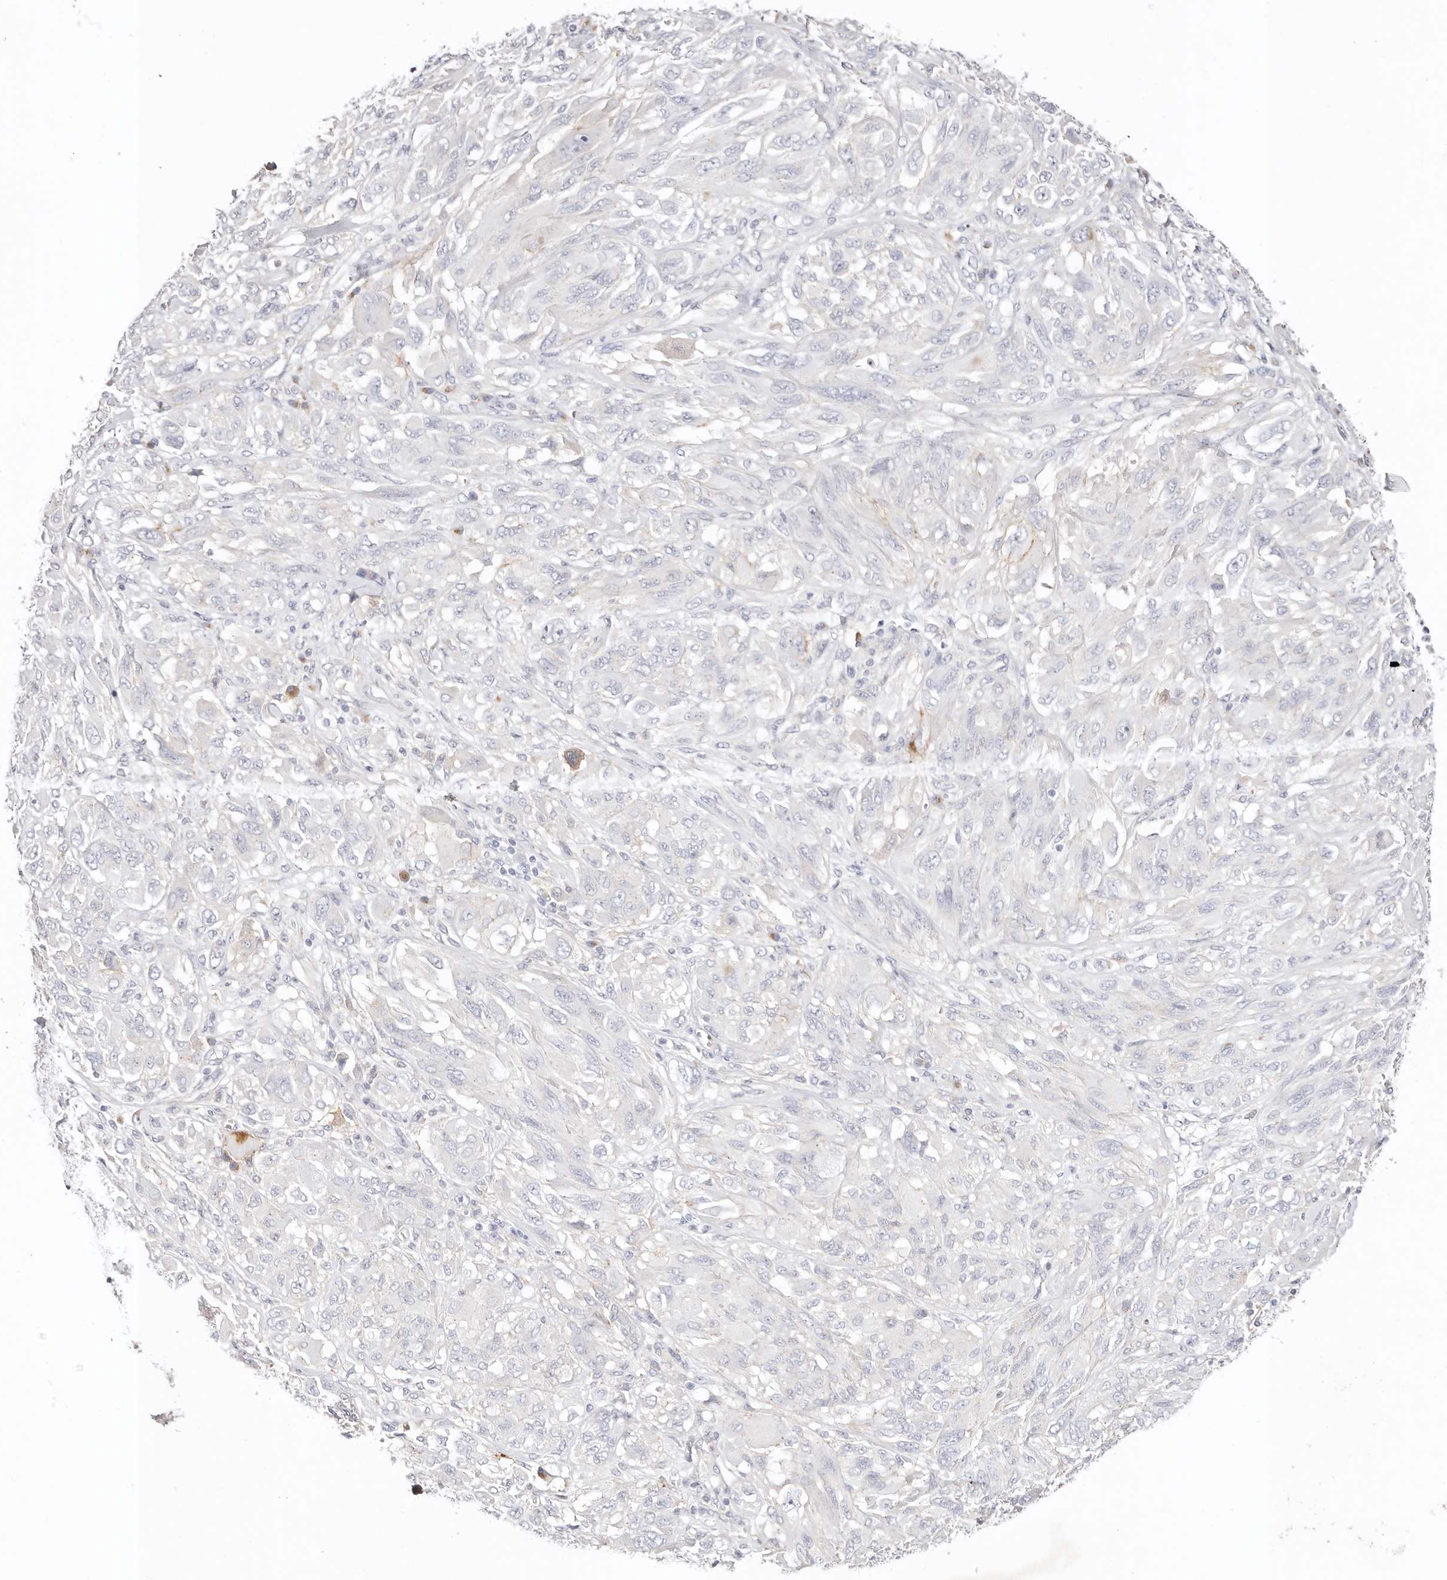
{"staining": {"intensity": "negative", "quantity": "none", "location": "none"}, "tissue": "melanoma", "cell_type": "Tumor cells", "image_type": "cancer", "snomed": [{"axis": "morphology", "description": "Malignant melanoma, NOS"}, {"axis": "topography", "description": "Skin"}], "caption": "This is a image of immunohistochemistry staining of malignant melanoma, which shows no expression in tumor cells. (Stains: DAB (3,3'-diaminobenzidine) IHC with hematoxylin counter stain, Microscopy: brightfield microscopy at high magnification).", "gene": "DNASE1", "patient": {"sex": "female", "age": 91}}